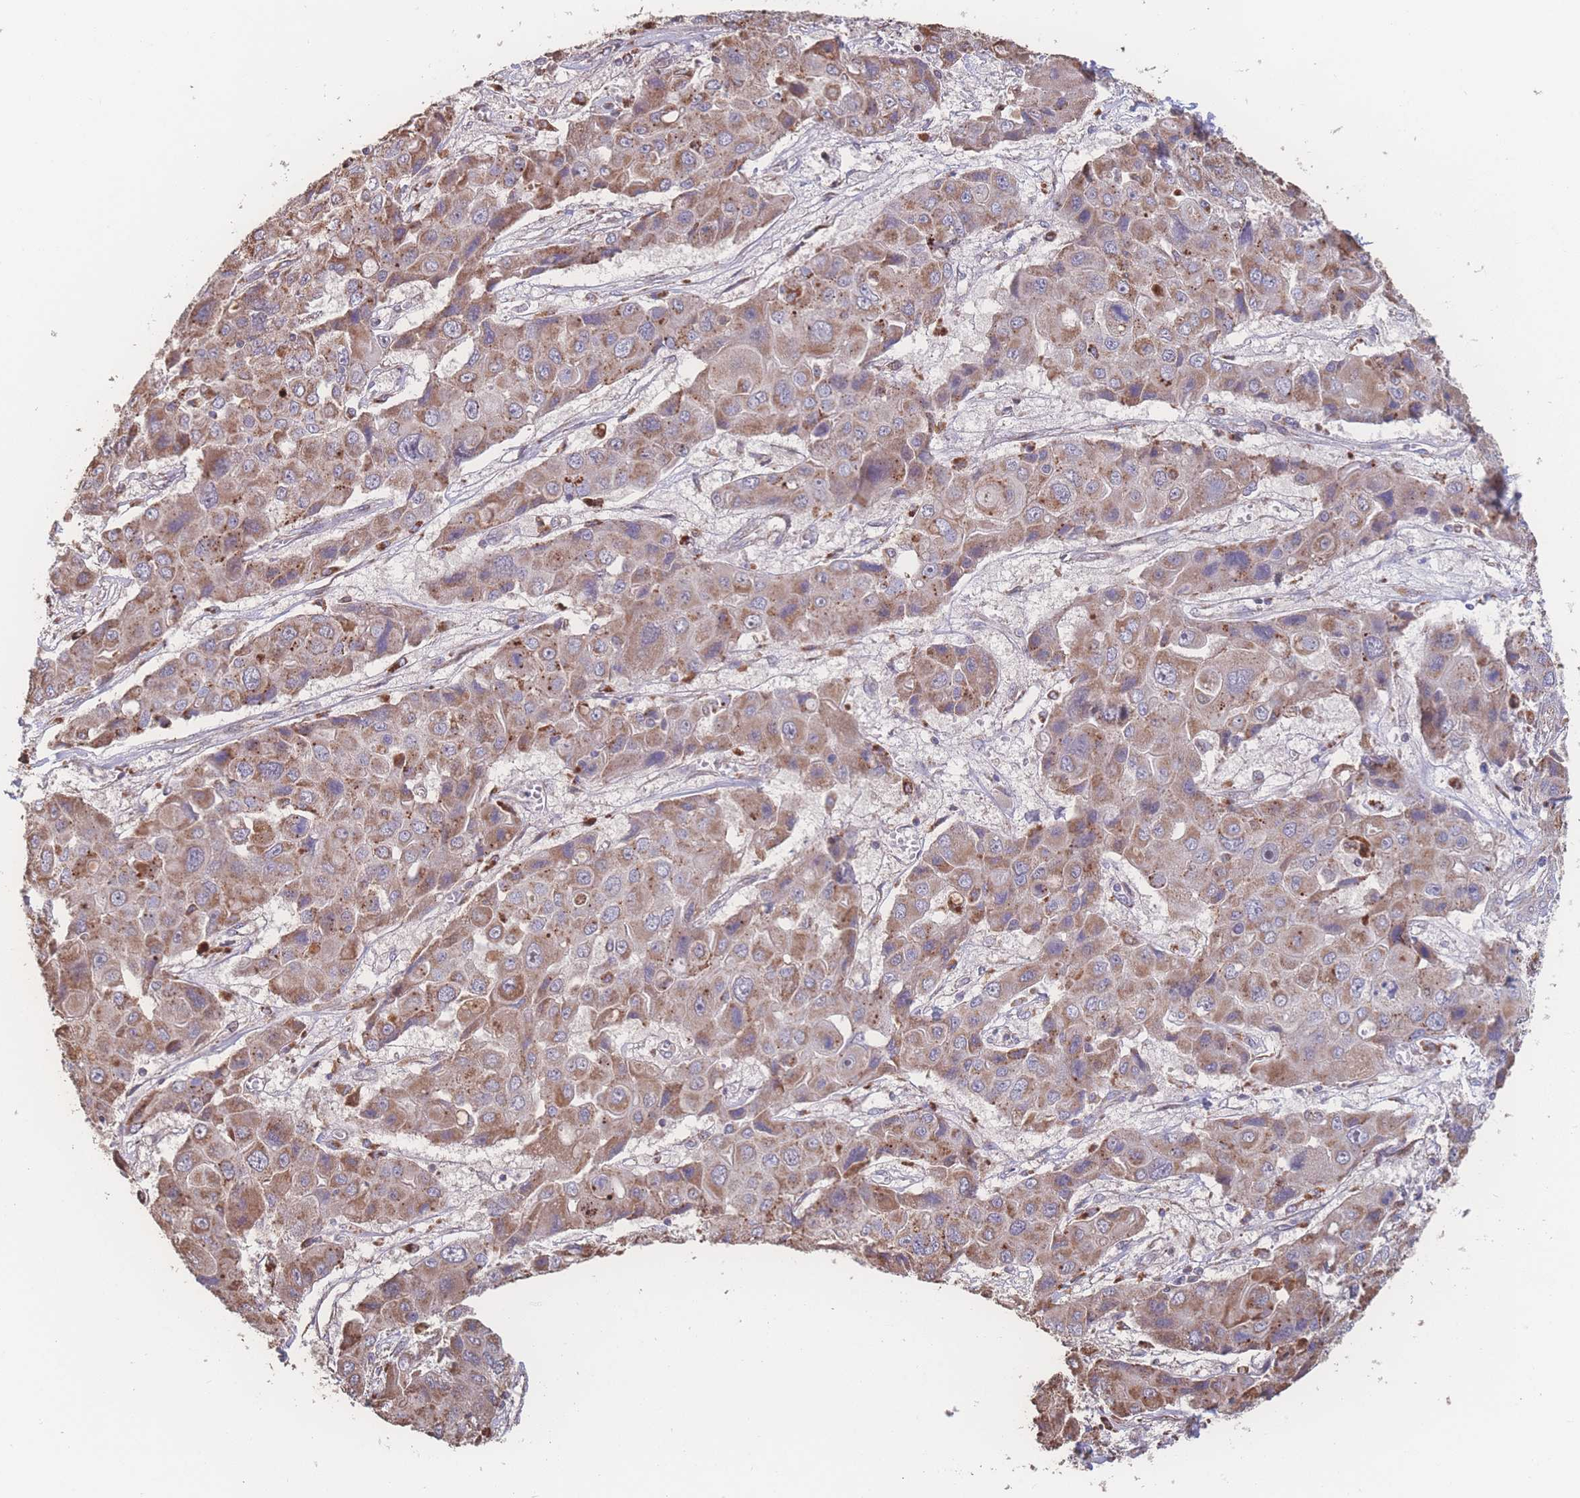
{"staining": {"intensity": "moderate", "quantity": "25%-75%", "location": "cytoplasmic/membranous"}, "tissue": "liver cancer", "cell_type": "Tumor cells", "image_type": "cancer", "snomed": [{"axis": "morphology", "description": "Cholangiocarcinoma"}, {"axis": "topography", "description": "Liver"}], "caption": "Moderate cytoplasmic/membranous staining is appreciated in approximately 25%-75% of tumor cells in liver cancer (cholangiocarcinoma).", "gene": "SGSM3", "patient": {"sex": "male", "age": 67}}